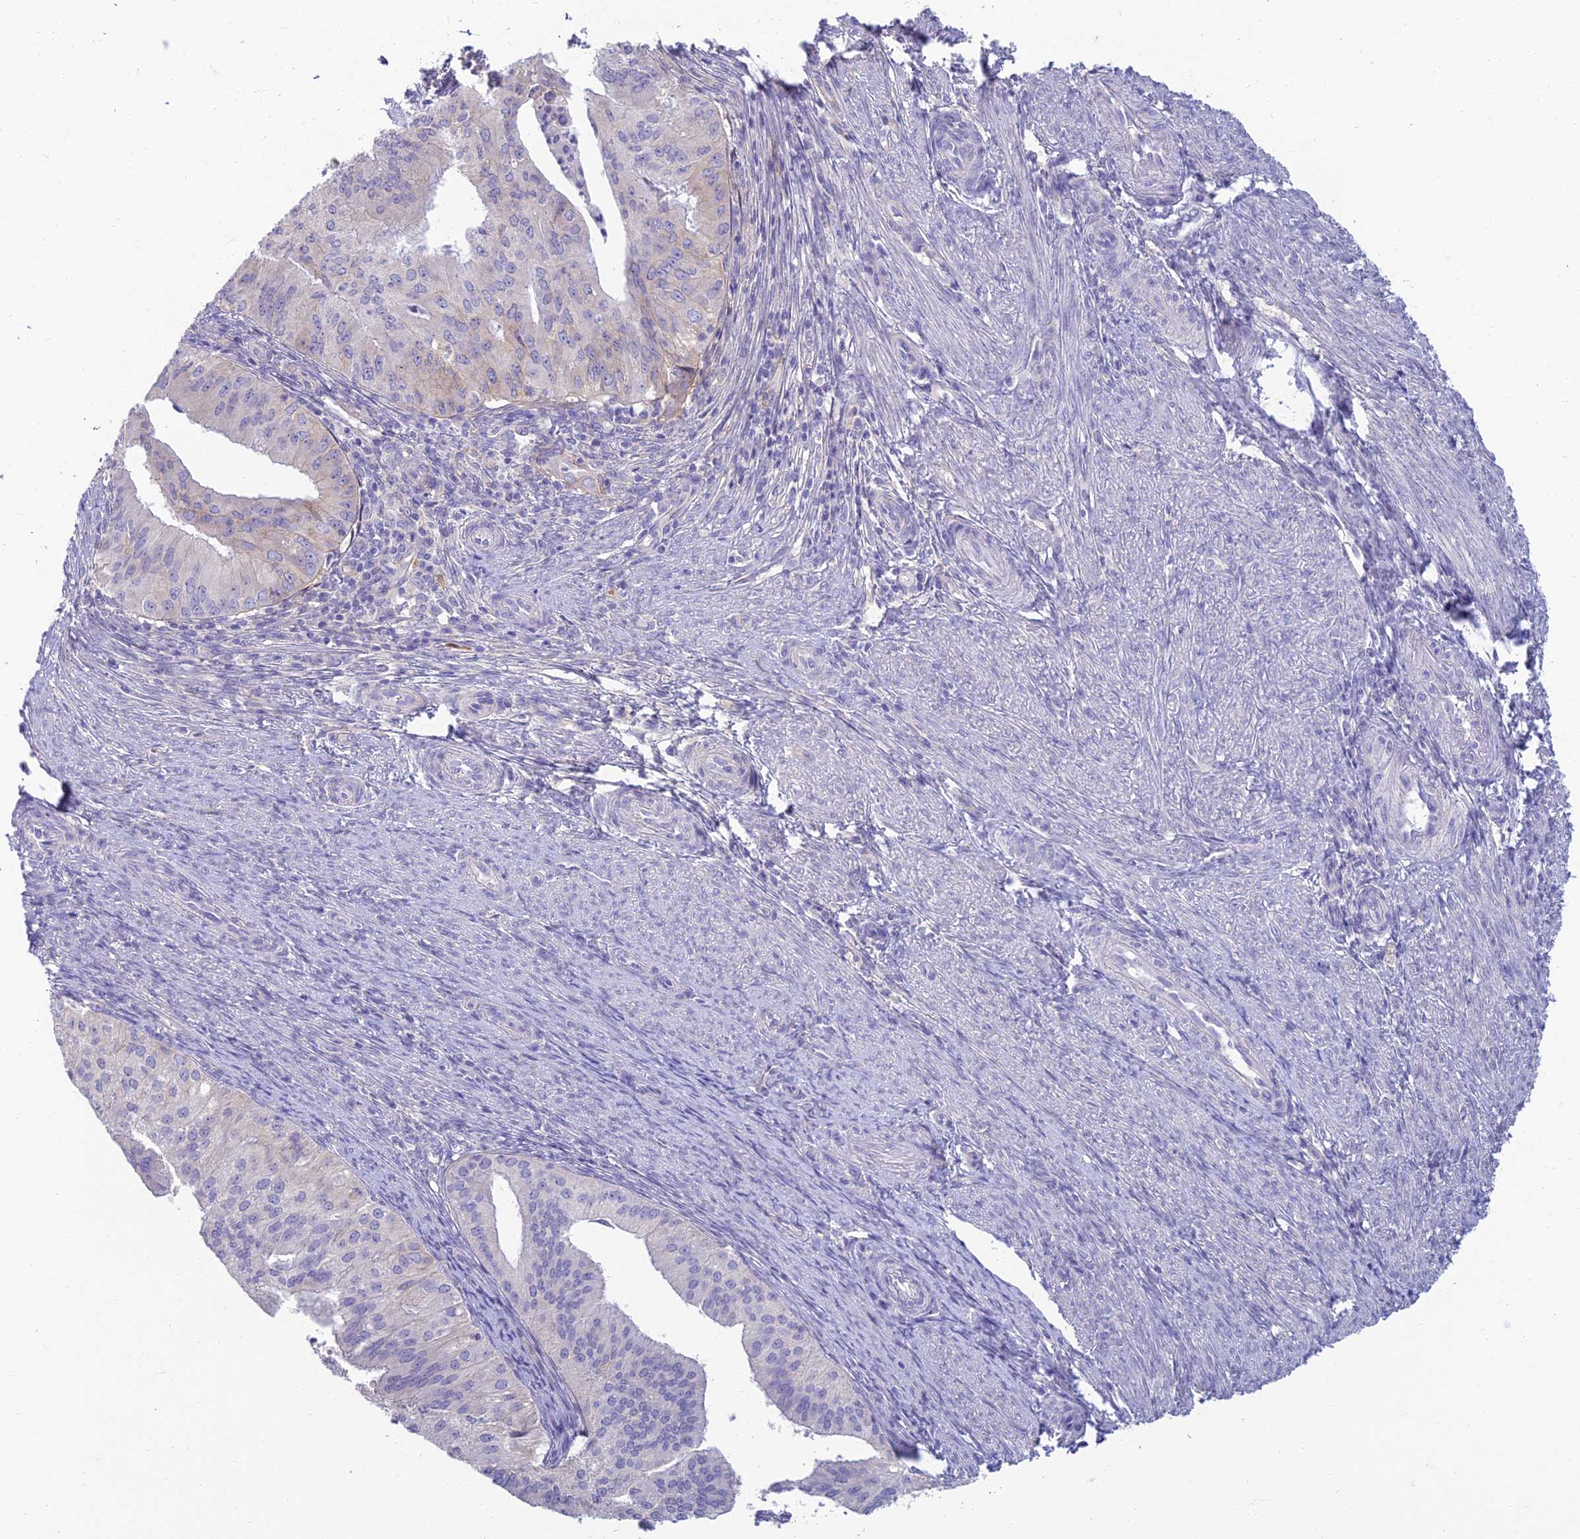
{"staining": {"intensity": "negative", "quantity": "none", "location": "none"}, "tissue": "endometrial cancer", "cell_type": "Tumor cells", "image_type": "cancer", "snomed": [{"axis": "morphology", "description": "Adenocarcinoma, NOS"}, {"axis": "topography", "description": "Endometrium"}], "caption": "High magnification brightfield microscopy of endometrial cancer (adenocarcinoma) stained with DAB (3,3'-diaminobenzidine) (brown) and counterstained with hematoxylin (blue): tumor cells show no significant expression. (Immunohistochemistry (ihc), brightfield microscopy, high magnification).", "gene": "NEURL1", "patient": {"sex": "female", "age": 50}}